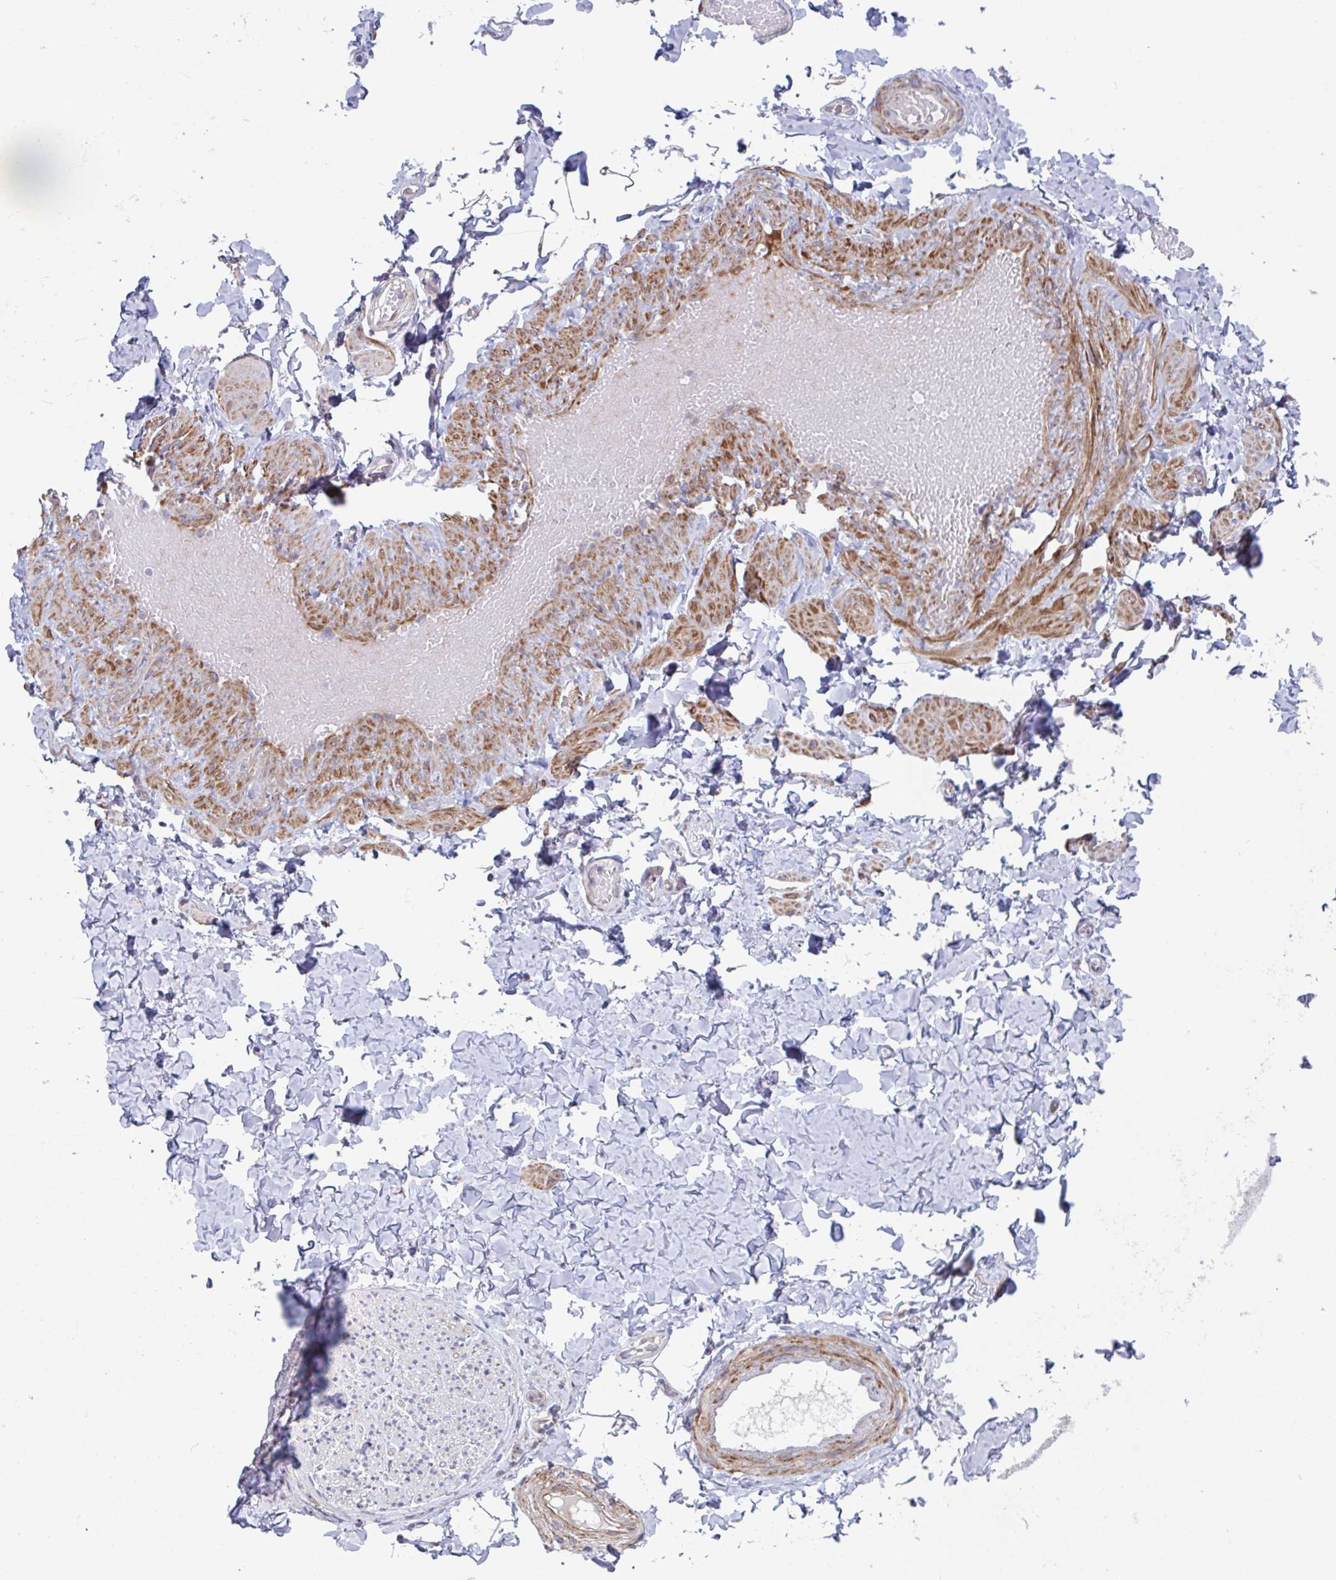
{"staining": {"intensity": "negative", "quantity": "none", "location": "none"}, "tissue": "adipose tissue", "cell_type": "Adipocytes", "image_type": "normal", "snomed": [{"axis": "morphology", "description": "Normal tissue, NOS"}, {"axis": "topography", "description": "Soft tissue"}, {"axis": "topography", "description": "Adipose tissue"}, {"axis": "topography", "description": "Vascular tissue"}, {"axis": "topography", "description": "Peripheral nerve tissue"}], "caption": "There is no significant positivity in adipocytes of adipose tissue. (DAB (3,3'-diaminobenzidine) immunohistochemistry visualized using brightfield microscopy, high magnification).", "gene": "DUXA", "patient": {"sex": "male", "age": 29}}